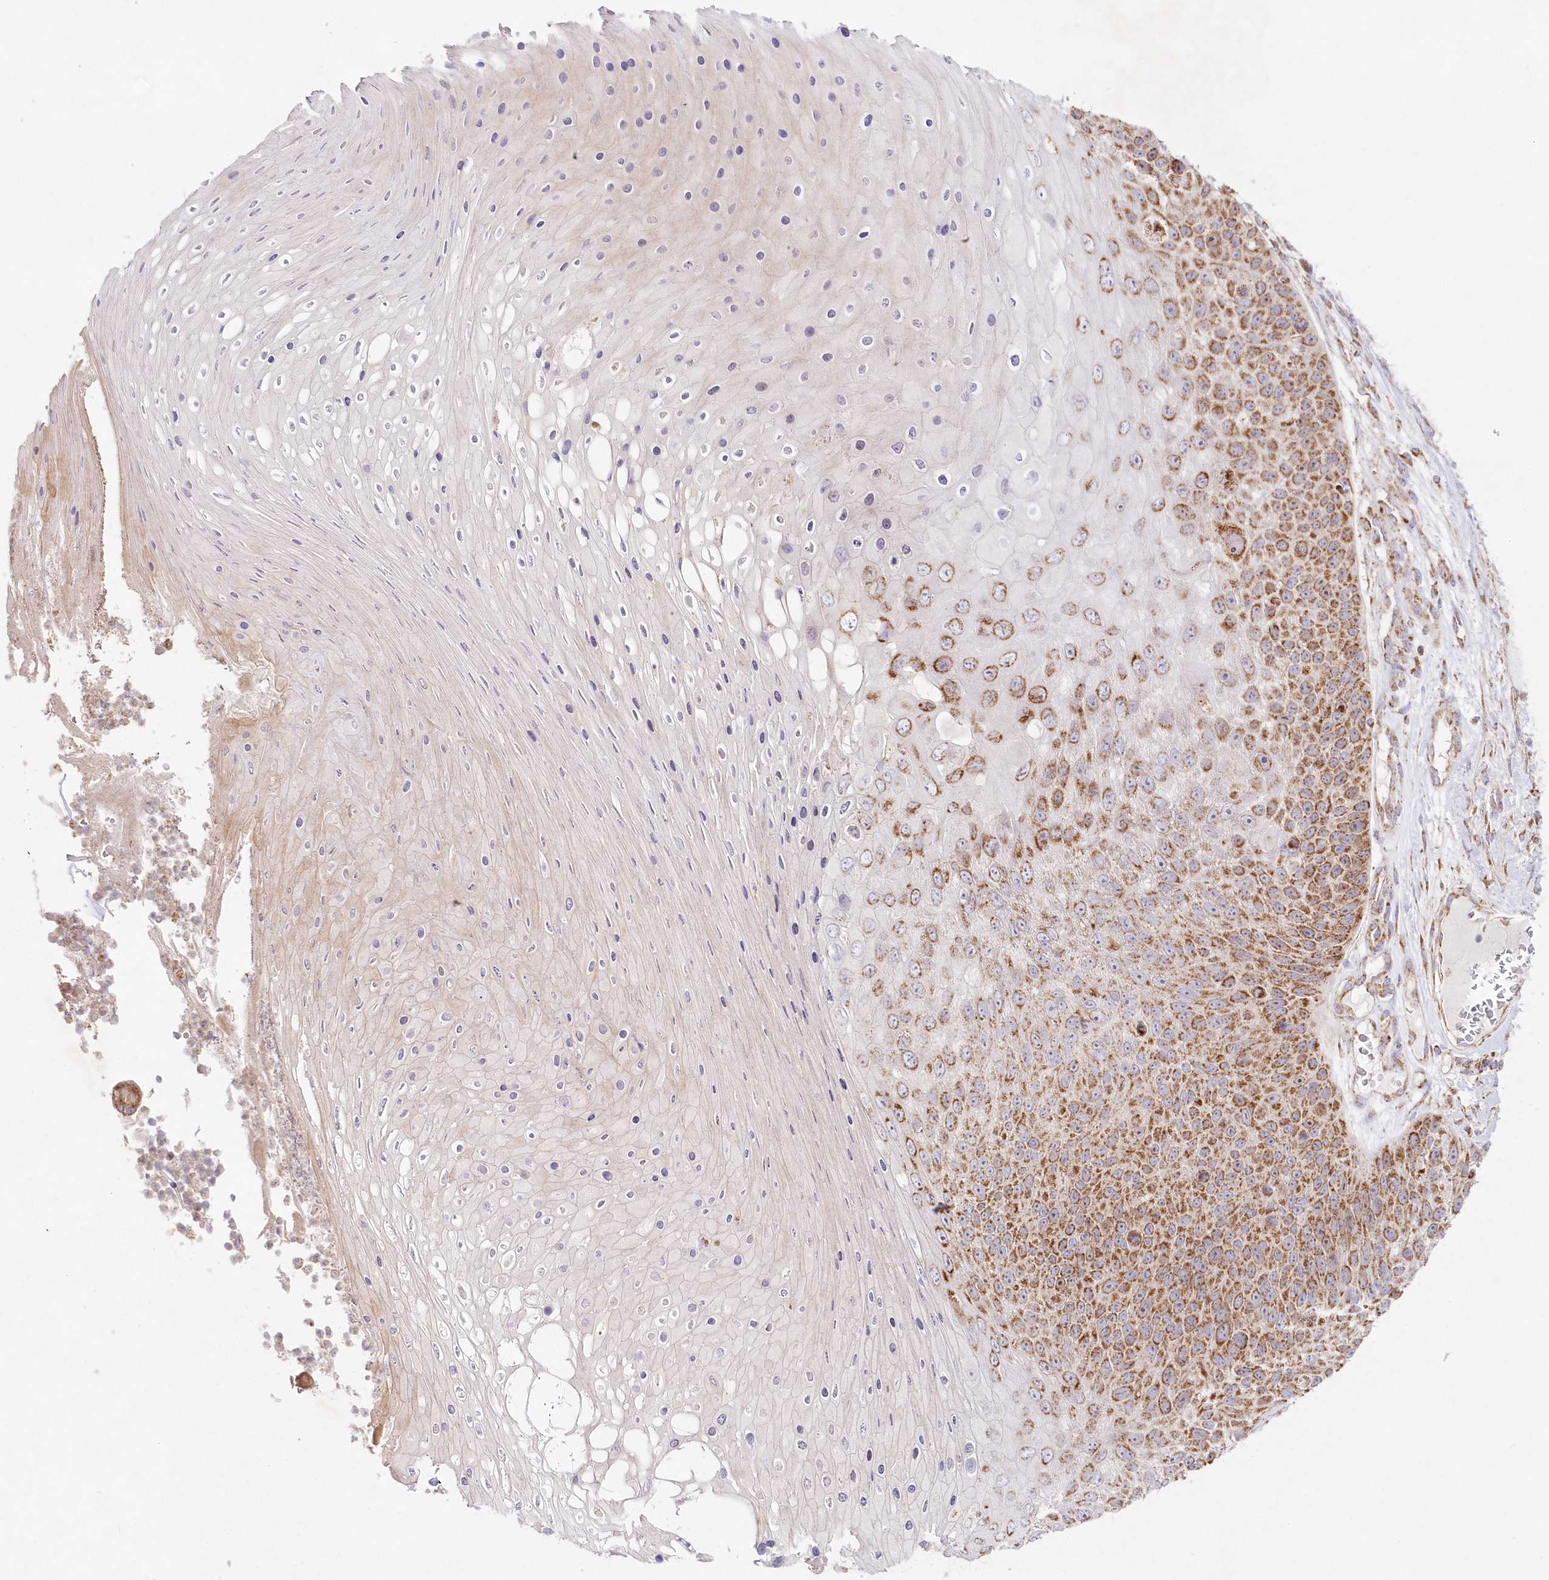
{"staining": {"intensity": "moderate", "quantity": ">75%", "location": "cytoplasmic/membranous"}, "tissue": "skin cancer", "cell_type": "Tumor cells", "image_type": "cancer", "snomed": [{"axis": "morphology", "description": "Squamous cell carcinoma, NOS"}, {"axis": "topography", "description": "Skin"}], "caption": "There is medium levels of moderate cytoplasmic/membranous positivity in tumor cells of squamous cell carcinoma (skin), as demonstrated by immunohistochemical staining (brown color).", "gene": "DNA2", "patient": {"sex": "female", "age": 88}}